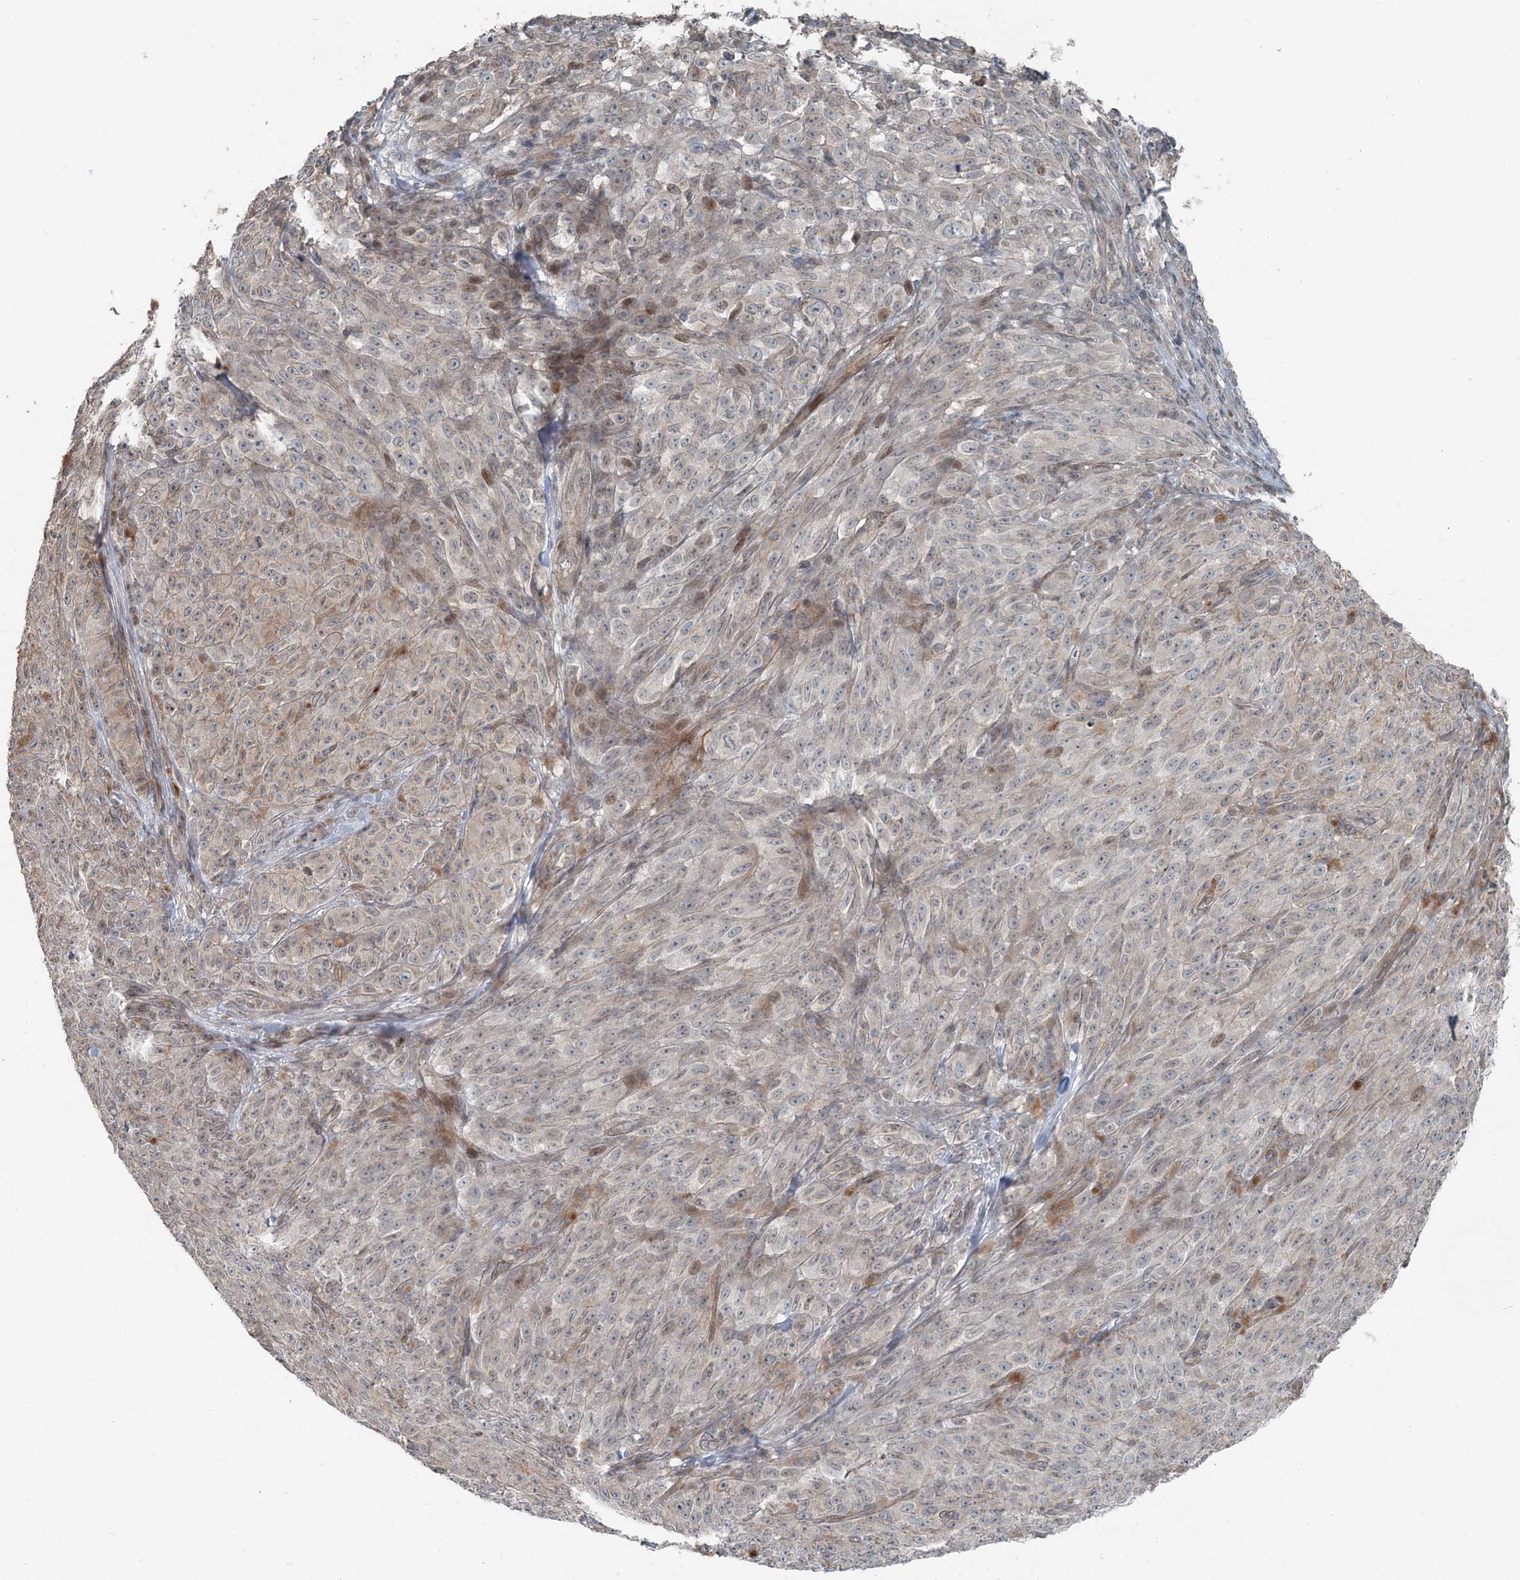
{"staining": {"intensity": "negative", "quantity": "none", "location": "none"}, "tissue": "melanoma", "cell_type": "Tumor cells", "image_type": "cancer", "snomed": [{"axis": "morphology", "description": "Malignant melanoma, NOS"}, {"axis": "topography", "description": "Skin"}], "caption": "DAB (3,3'-diaminobenzidine) immunohistochemical staining of malignant melanoma demonstrates no significant staining in tumor cells. (DAB (3,3'-diaminobenzidine) immunohistochemistry (IHC), high magnification).", "gene": "FBXL17", "patient": {"sex": "female", "age": 82}}